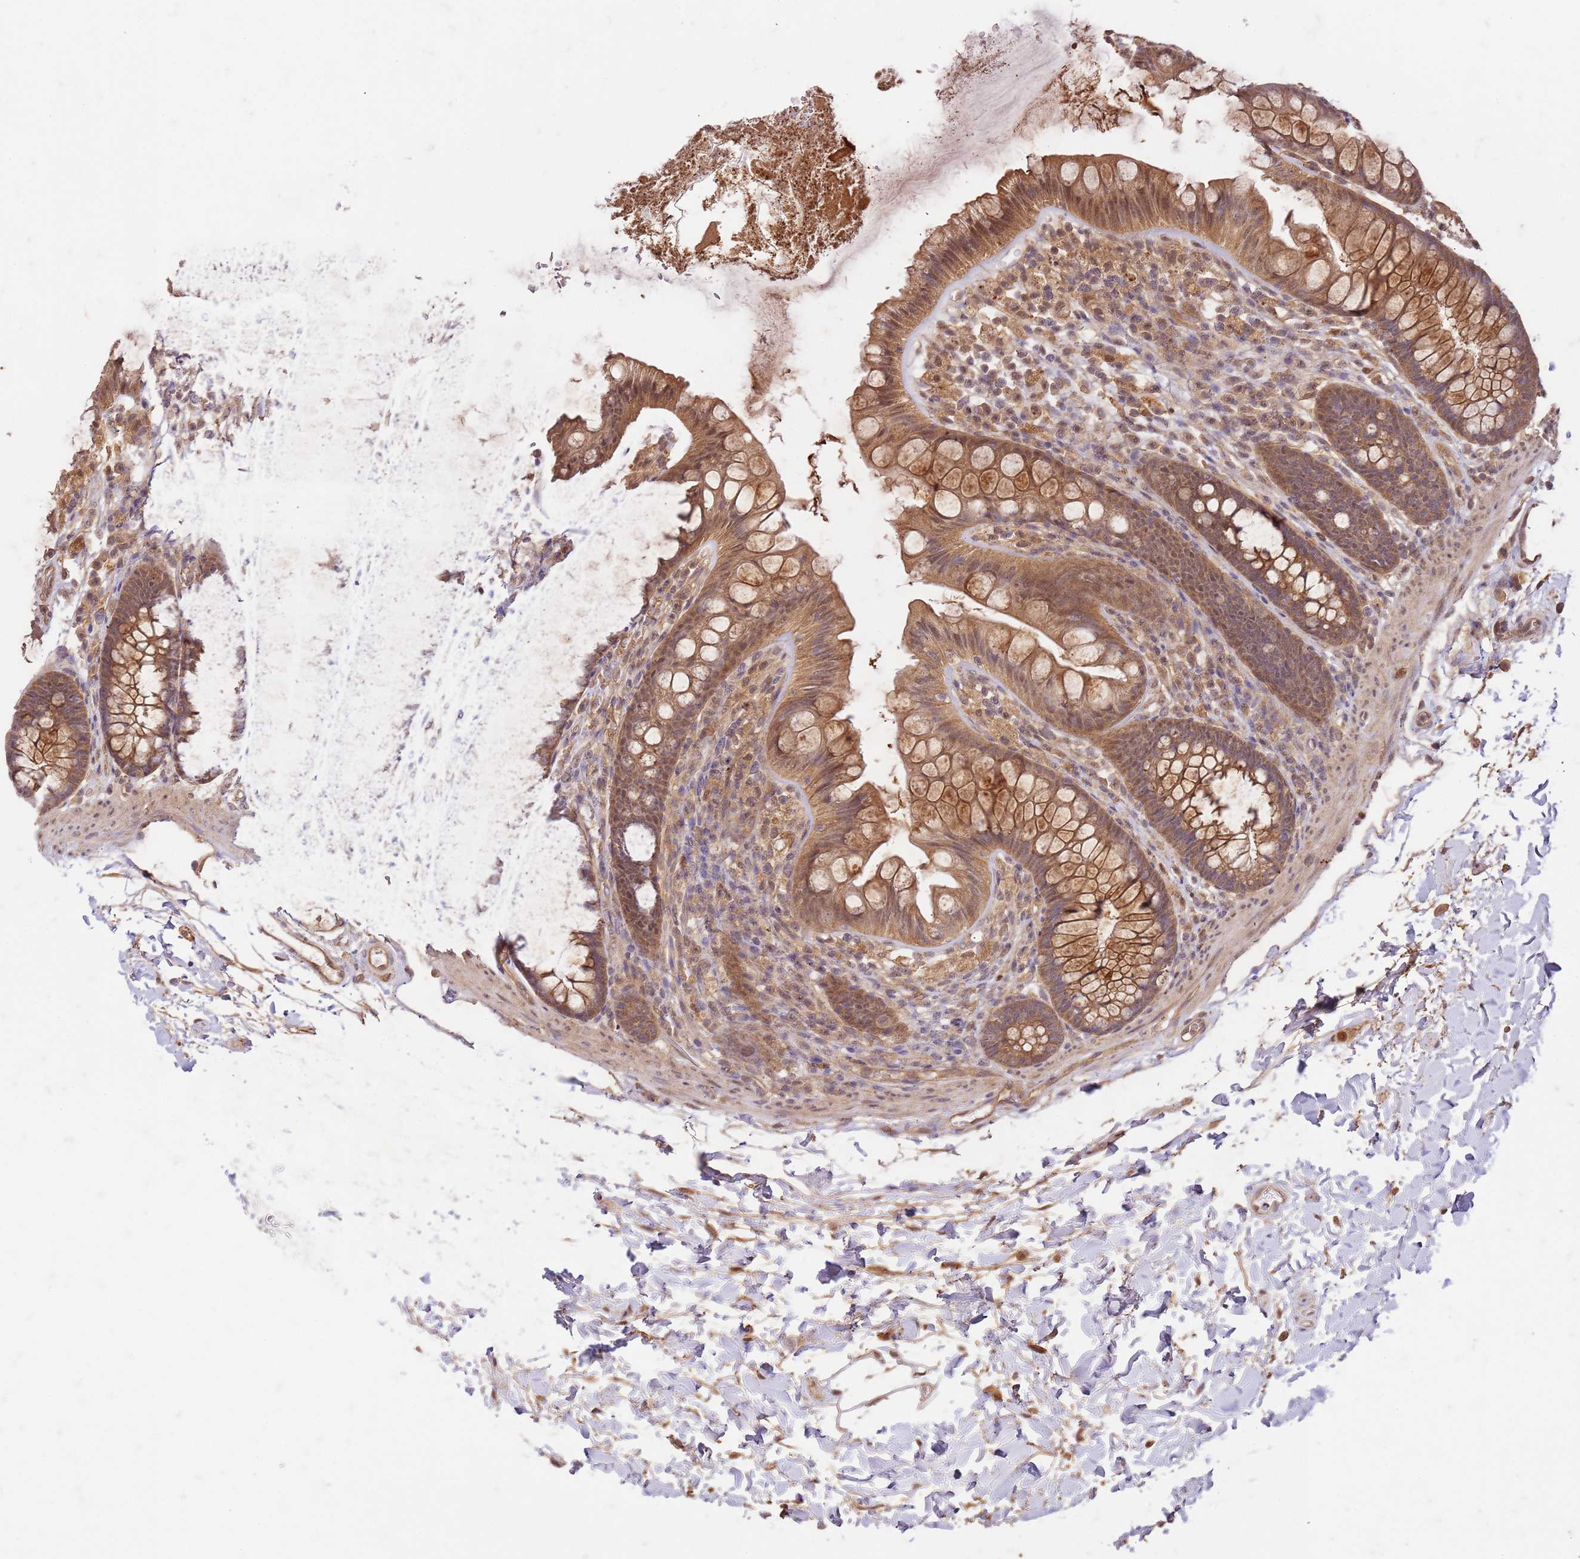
{"staining": {"intensity": "moderate", "quantity": ">75%", "location": "cytoplasmic/membranous,nuclear"}, "tissue": "colon", "cell_type": "Endothelial cells", "image_type": "normal", "snomed": [{"axis": "morphology", "description": "Normal tissue, NOS"}, {"axis": "topography", "description": "Colon"}], "caption": "Human colon stained with a brown dye reveals moderate cytoplasmic/membranous,nuclear positive positivity in about >75% of endothelial cells.", "gene": "UBE3A", "patient": {"sex": "female", "age": 62}}